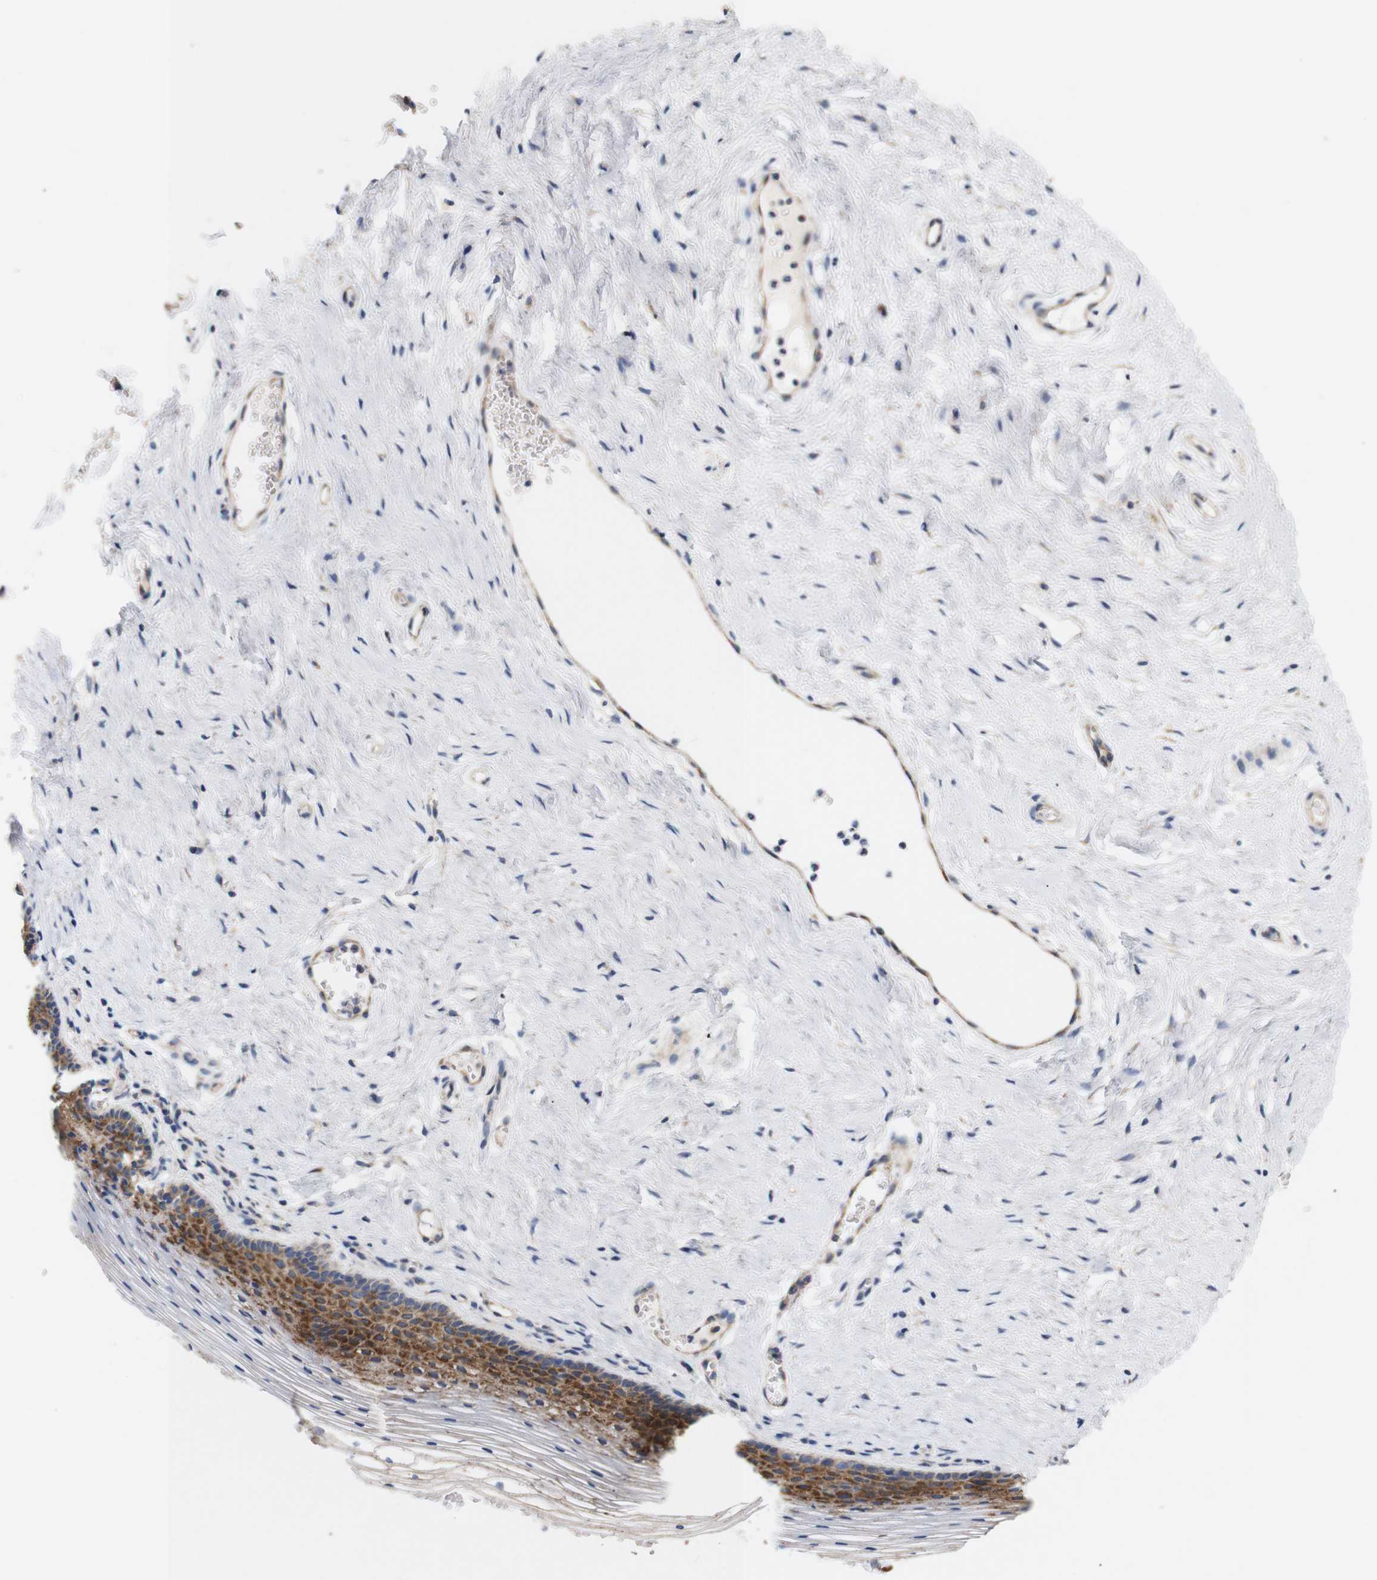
{"staining": {"intensity": "moderate", "quantity": "25%-75%", "location": "cytoplasmic/membranous"}, "tissue": "vagina", "cell_type": "Squamous epithelial cells", "image_type": "normal", "snomed": [{"axis": "morphology", "description": "Normal tissue, NOS"}, {"axis": "topography", "description": "Vagina"}], "caption": "Immunohistochemistry (DAB) staining of normal vagina demonstrates moderate cytoplasmic/membranous protein expression in about 25%-75% of squamous epithelial cells. (DAB IHC with brightfield microscopy, high magnification).", "gene": "TRIM5", "patient": {"sex": "female", "age": 32}}